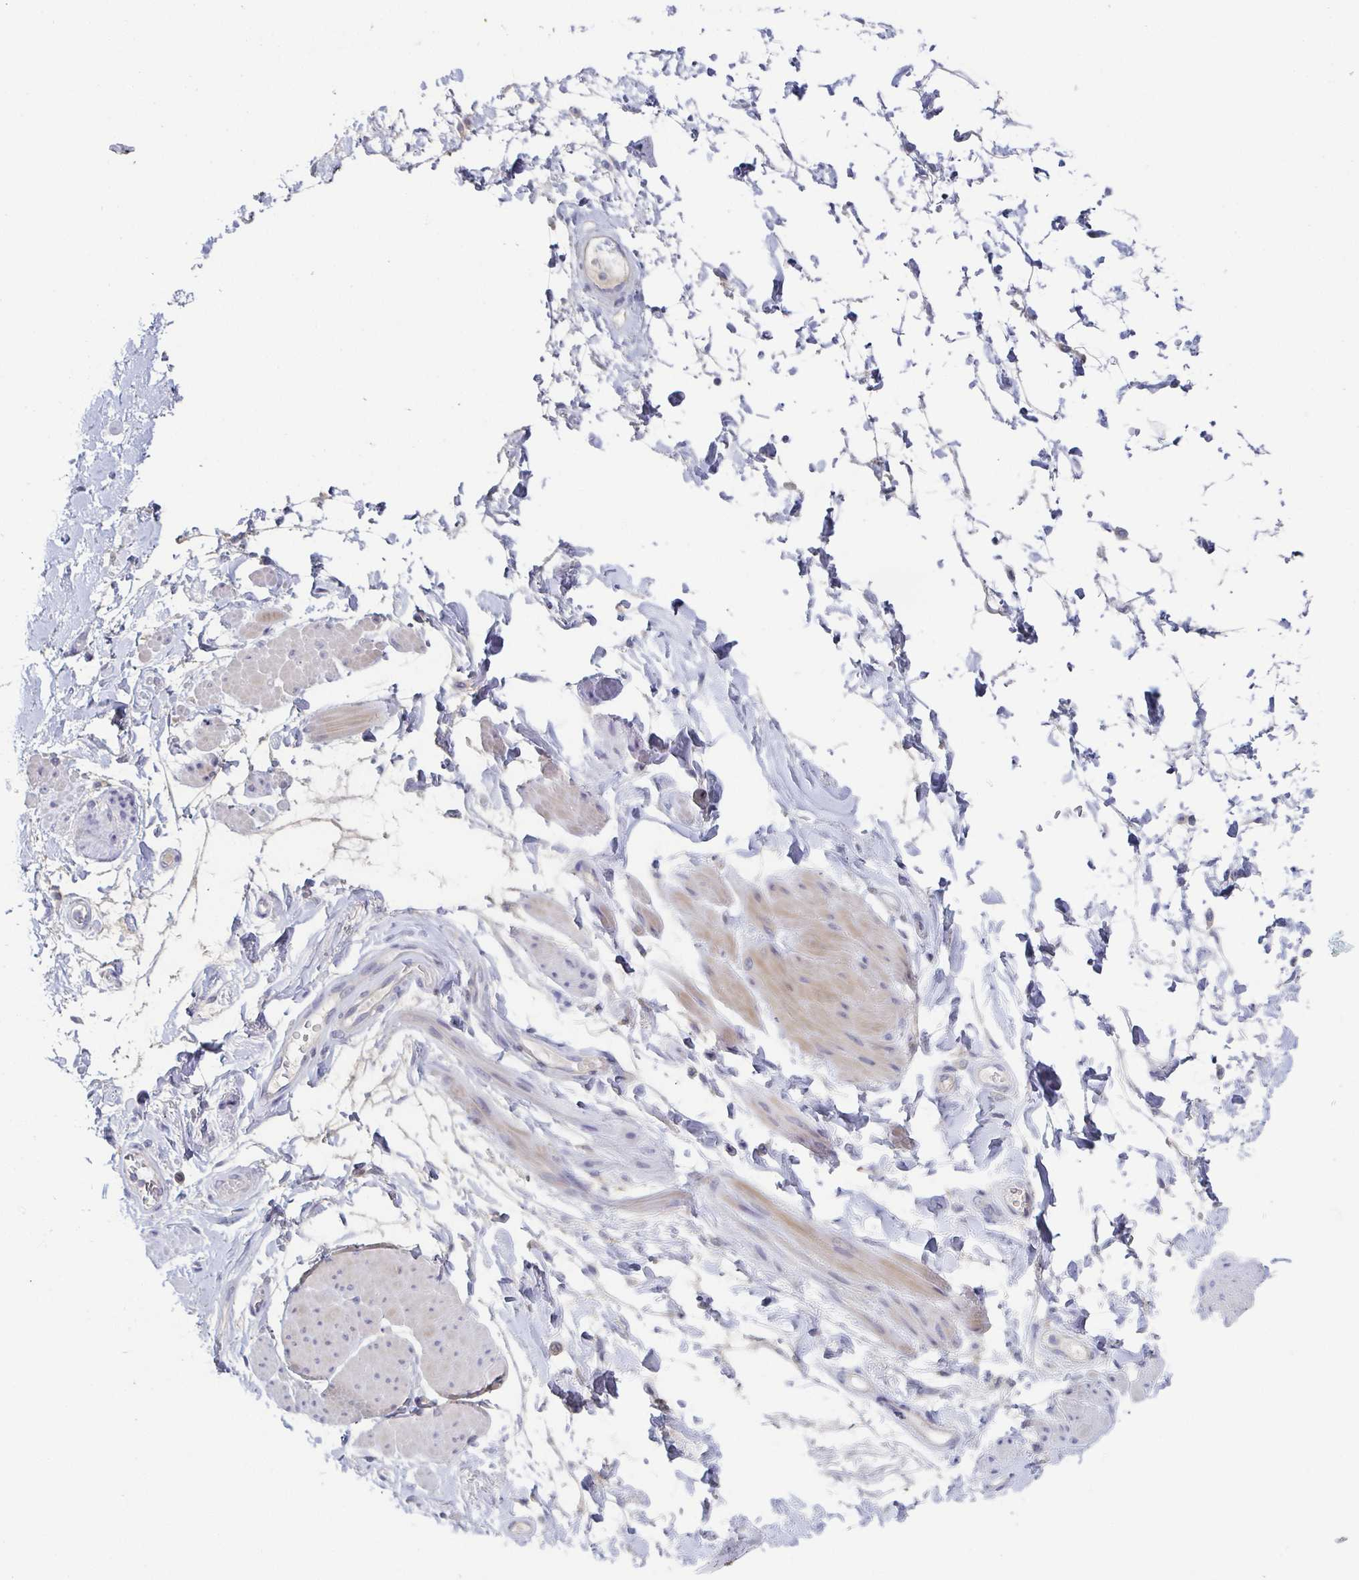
{"staining": {"intensity": "negative", "quantity": "none", "location": "none"}, "tissue": "adipose tissue", "cell_type": "Adipocytes", "image_type": "normal", "snomed": [{"axis": "morphology", "description": "Normal tissue, NOS"}, {"axis": "topography", "description": "Urinary bladder"}, {"axis": "topography", "description": "Peripheral nerve tissue"}], "caption": "Image shows no protein positivity in adipocytes of benign adipose tissue.", "gene": "RHOV", "patient": {"sex": "female", "age": 60}}